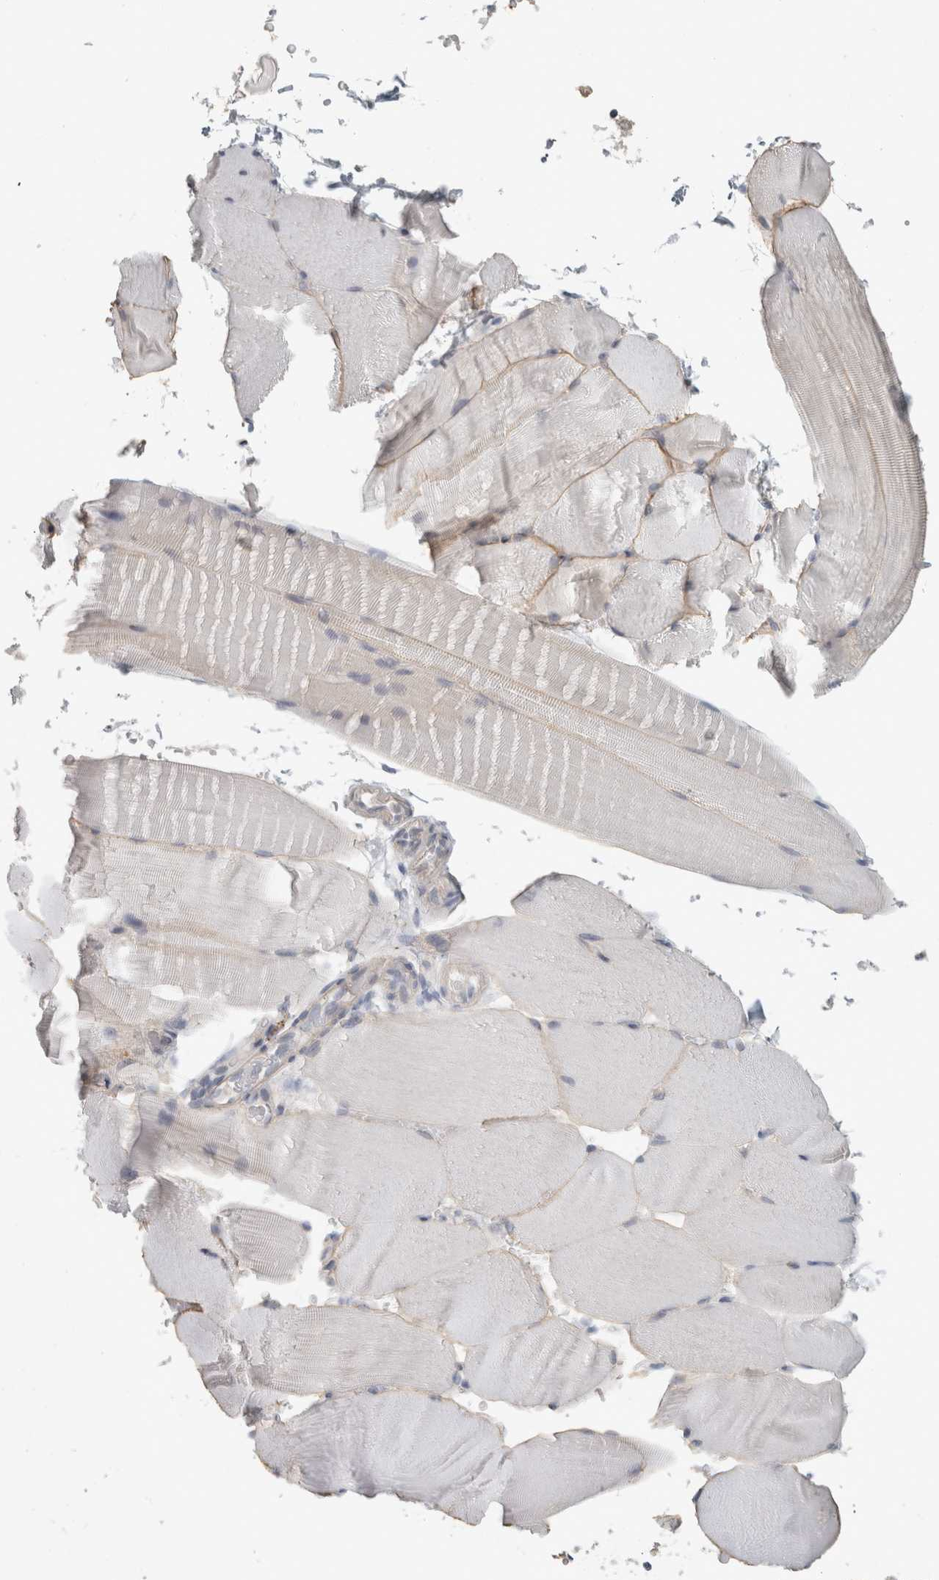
{"staining": {"intensity": "negative", "quantity": "none", "location": "none"}, "tissue": "skeletal muscle", "cell_type": "Myocytes", "image_type": "normal", "snomed": [{"axis": "morphology", "description": "Normal tissue, NOS"}, {"axis": "topography", "description": "Skeletal muscle"}, {"axis": "topography", "description": "Parathyroid gland"}], "caption": "Immunohistochemistry image of unremarkable skeletal muscle: skeletal muscle stained with DAB (3,3'-diaminobenzidine) shows no significant protein staining in myocytes.", "gene": "SCIN", "patient": {"sex": "female", "age": 37}}